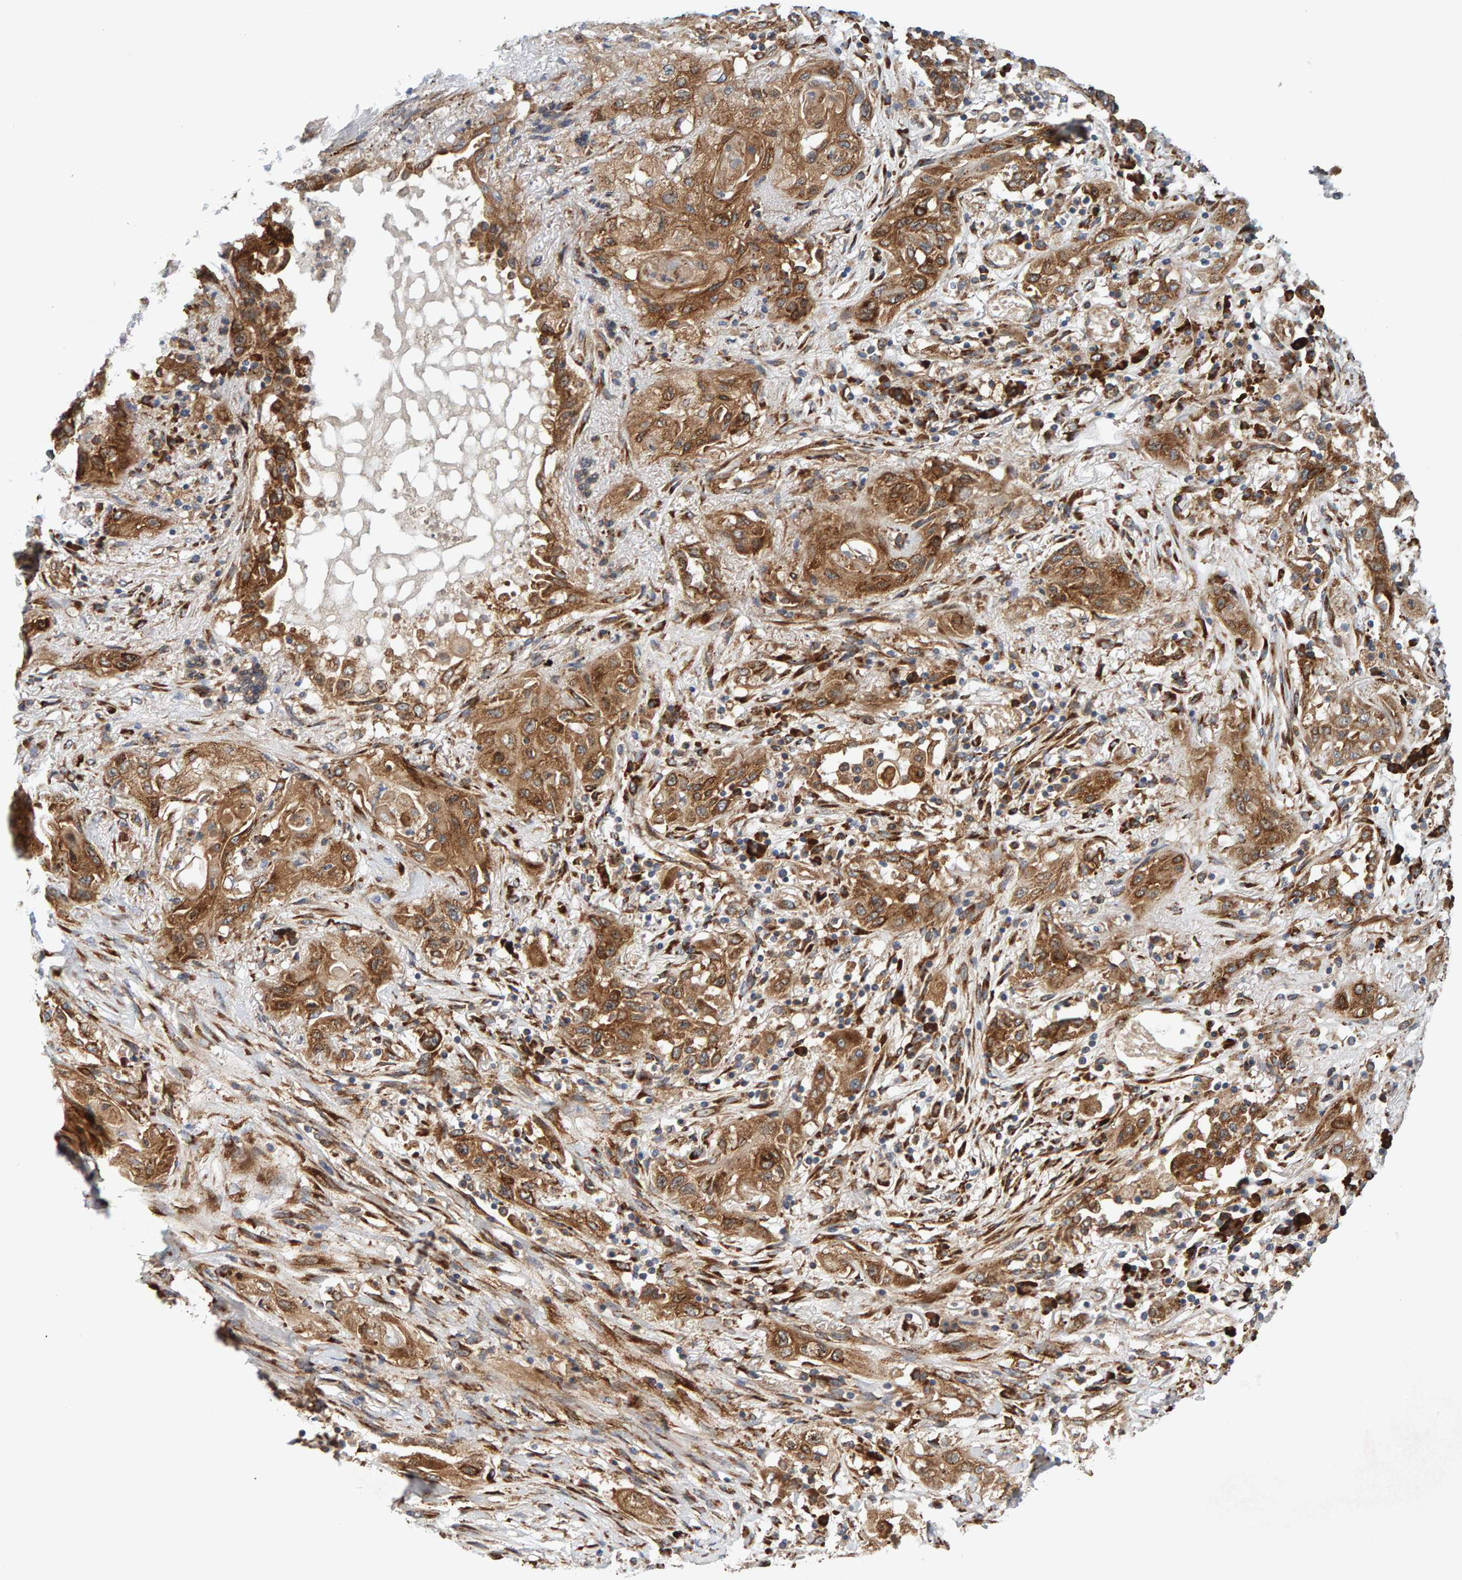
{"staining": {"intensity": "moderate", "quantity": ">75%", "location": "cytoplasmic/membranous"}, "tissue": "lung cancer", "cell_type": "Tumor cells", "image_type": "cancer", "snomed": [{"axis": "morphology", "description": "Squamous cell carcinoma, NOS"}, {"axis": "topography", "description": "Lung"}], "caption": "Lung squamous cell carcinoma stained with a protein marker exhibits moderate staining in tumor cells.", "gene": "BAIAP2", "patient": {"sex": "female", "age": 47}}